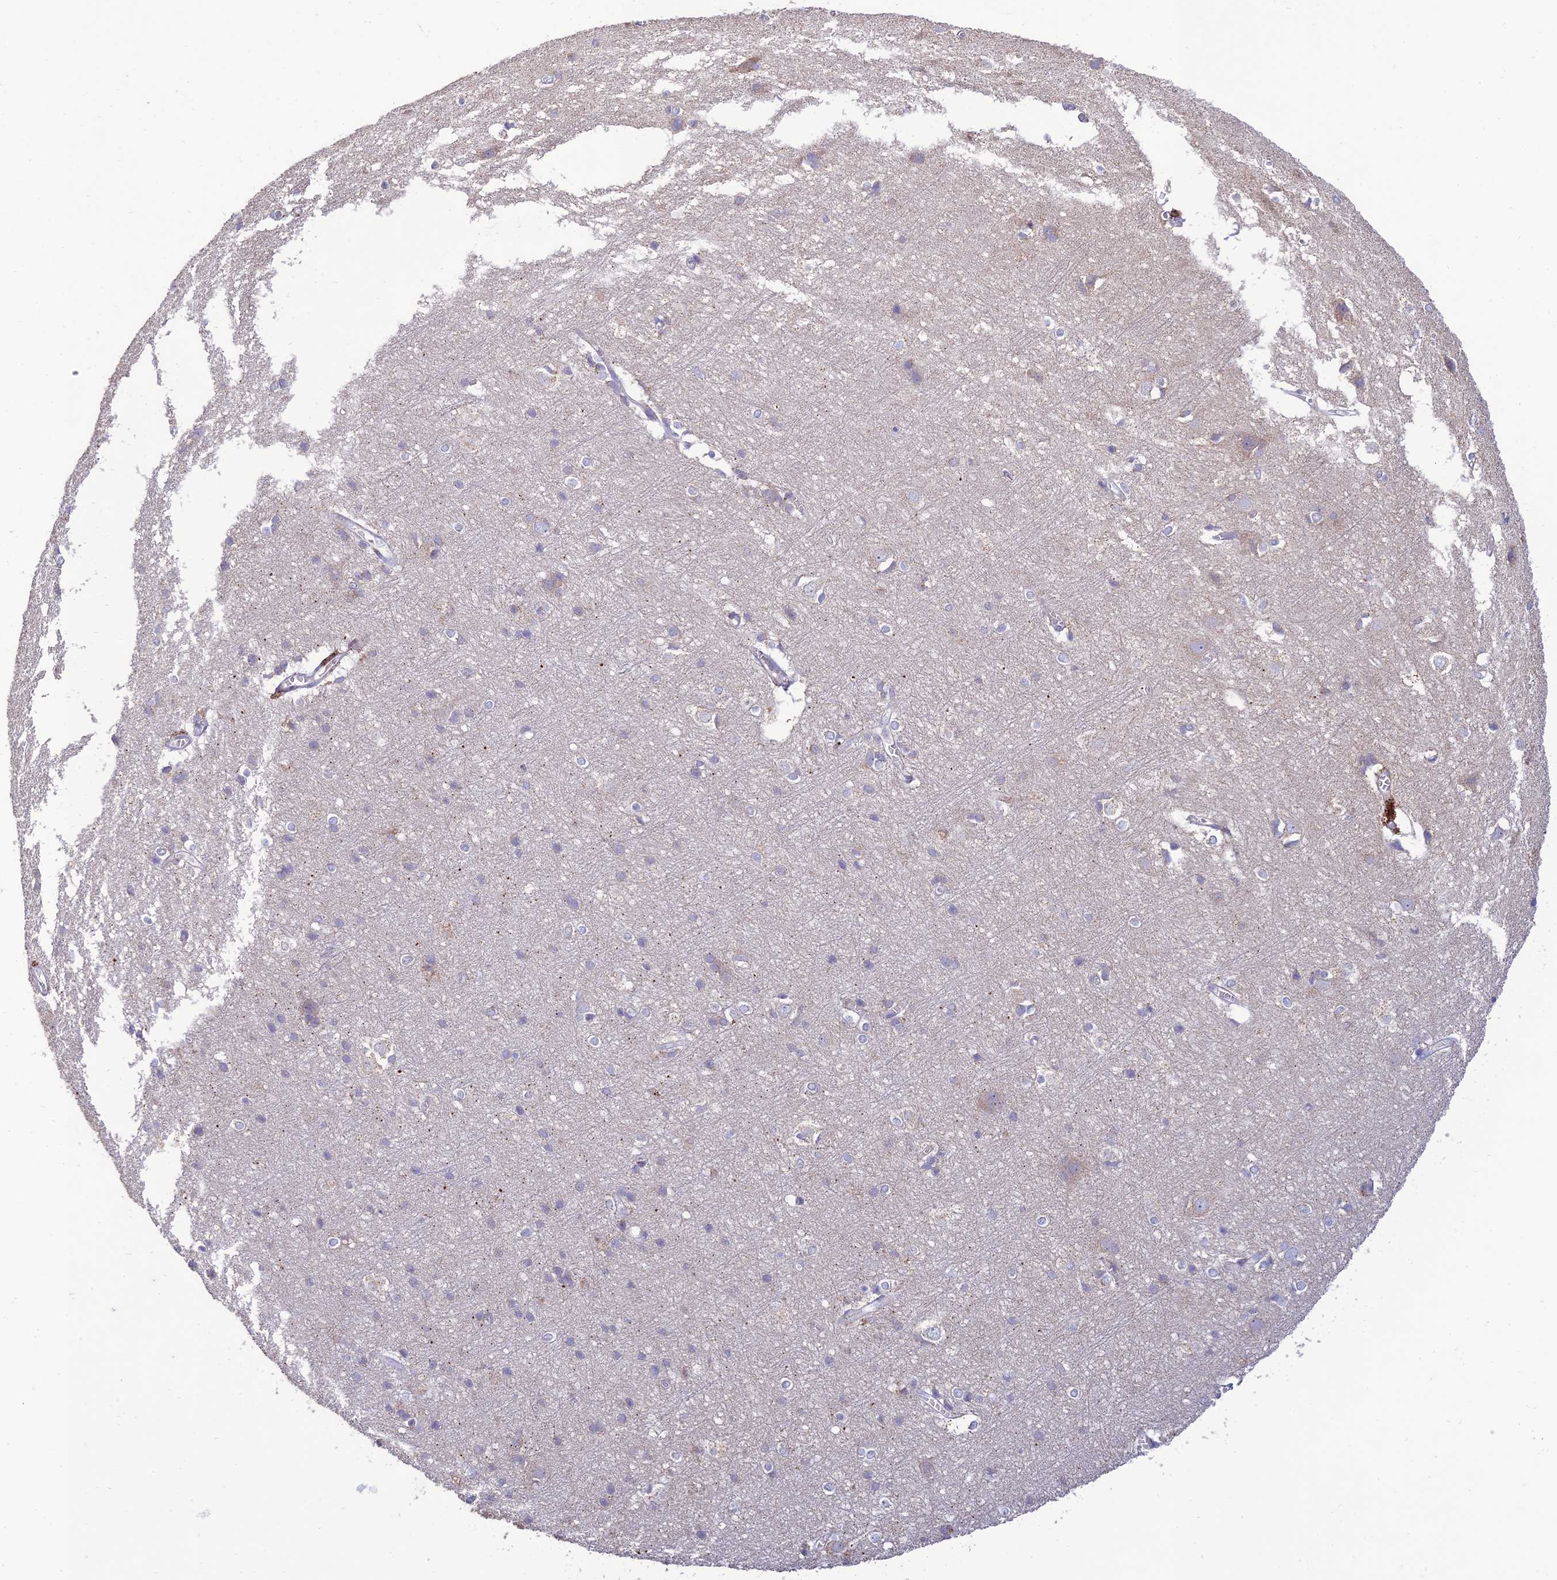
{"staining": {"intensity": "weak", "quantity": "25%-75%", "location": "cytoplasmic/membranous"}, "tissue": "cerebral cortex", "cell_type": "Endothelial cells", "image_type": "normal", "snomed": [{"axis": "morphology", "description": "Normal tissue, NOS"}, {"axis": "topography", "description": "Cerebral cortex"}], "caption": "The image exhibits a brown stain indicating the presence of a protein in the cytoplasmic/membranous of endothelial cells in cerebral cortex. (DAB IHC with brightfield microscopy, high magnification).", "gene": "RCN3", "patient": {"sex": "male", "age": 54}}